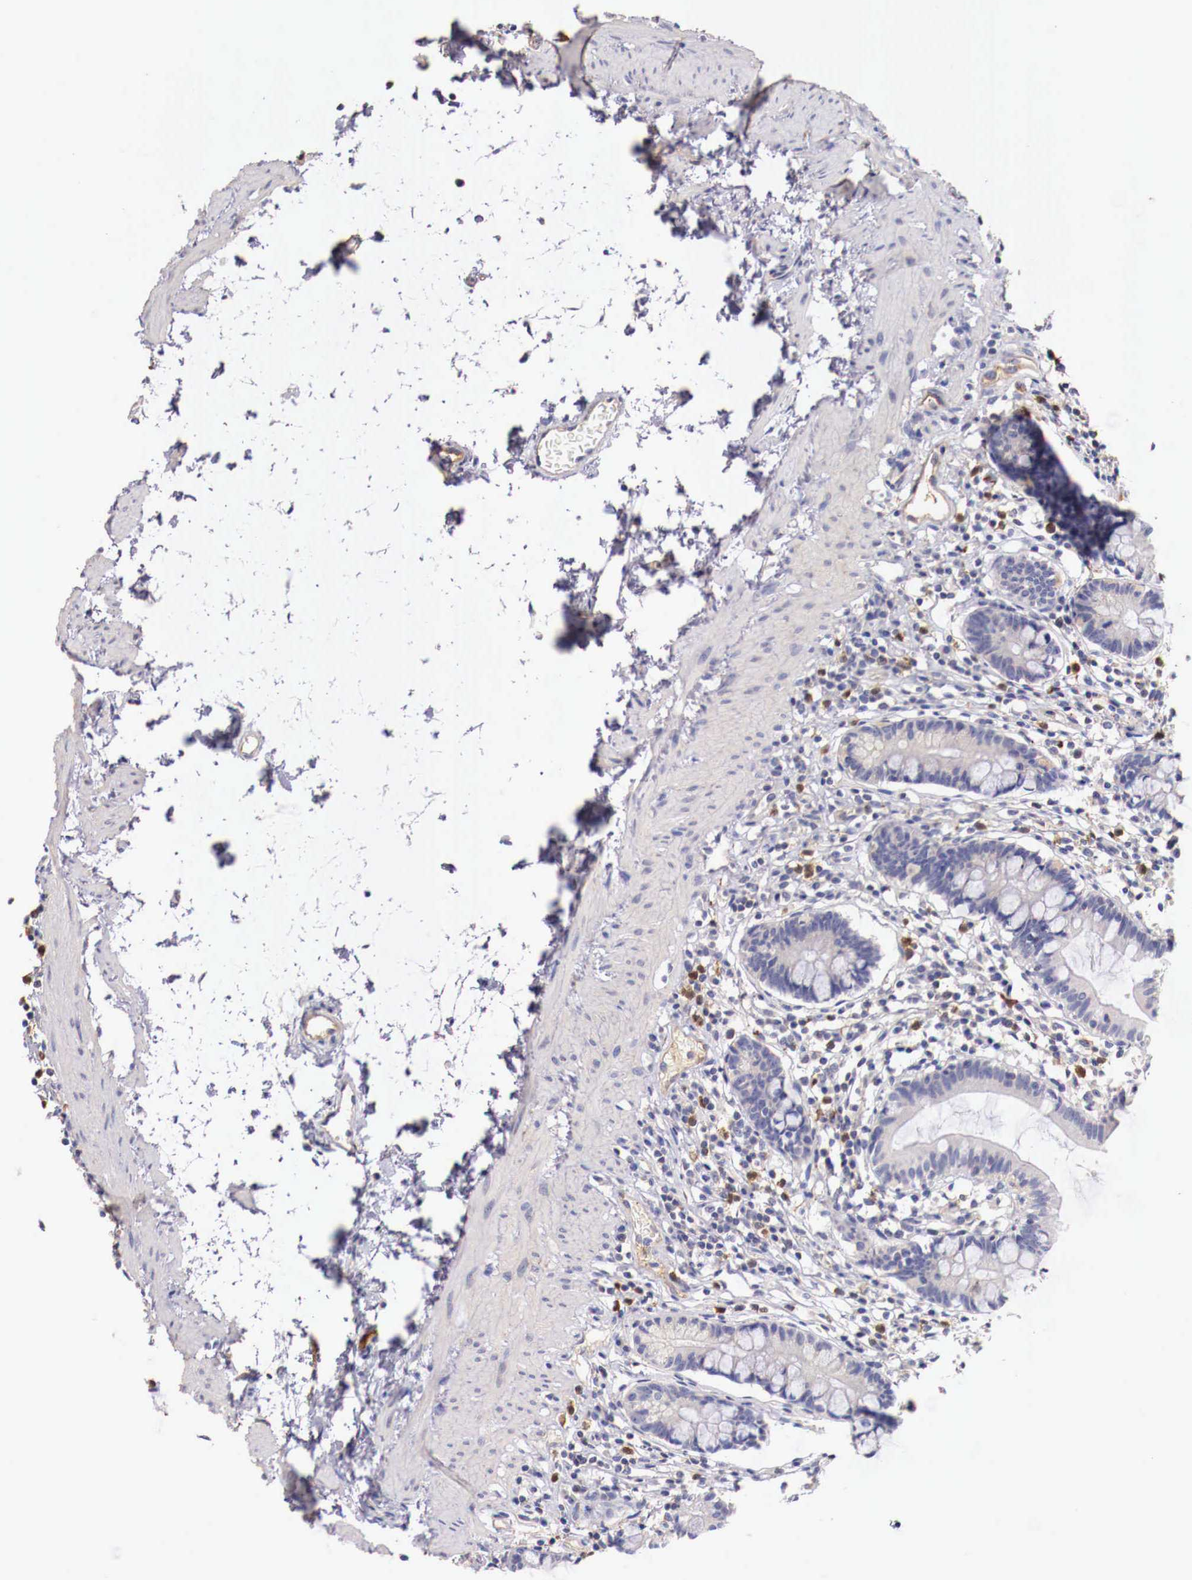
{"staining": {"intensity": "negative", "quantity": "none", "location": "none"}, "tissue": "small intestine", "cell_type": "Glandular cells", "image_type": "normal", "snomed": [{"axis": "morphology", "description": "Normal tissue, NOS"}, {"axis": "topography", "description": "Small intestine"}], "caption": "High power microscopy histopathology image of an immunohistochemistry micrograph of unremarkable small intestine, revealing no significant expression in glandular cells. Nuclei are stained in blue.", "gene": "PITPNA", "patient": {"sex": "female", "age": 37}}